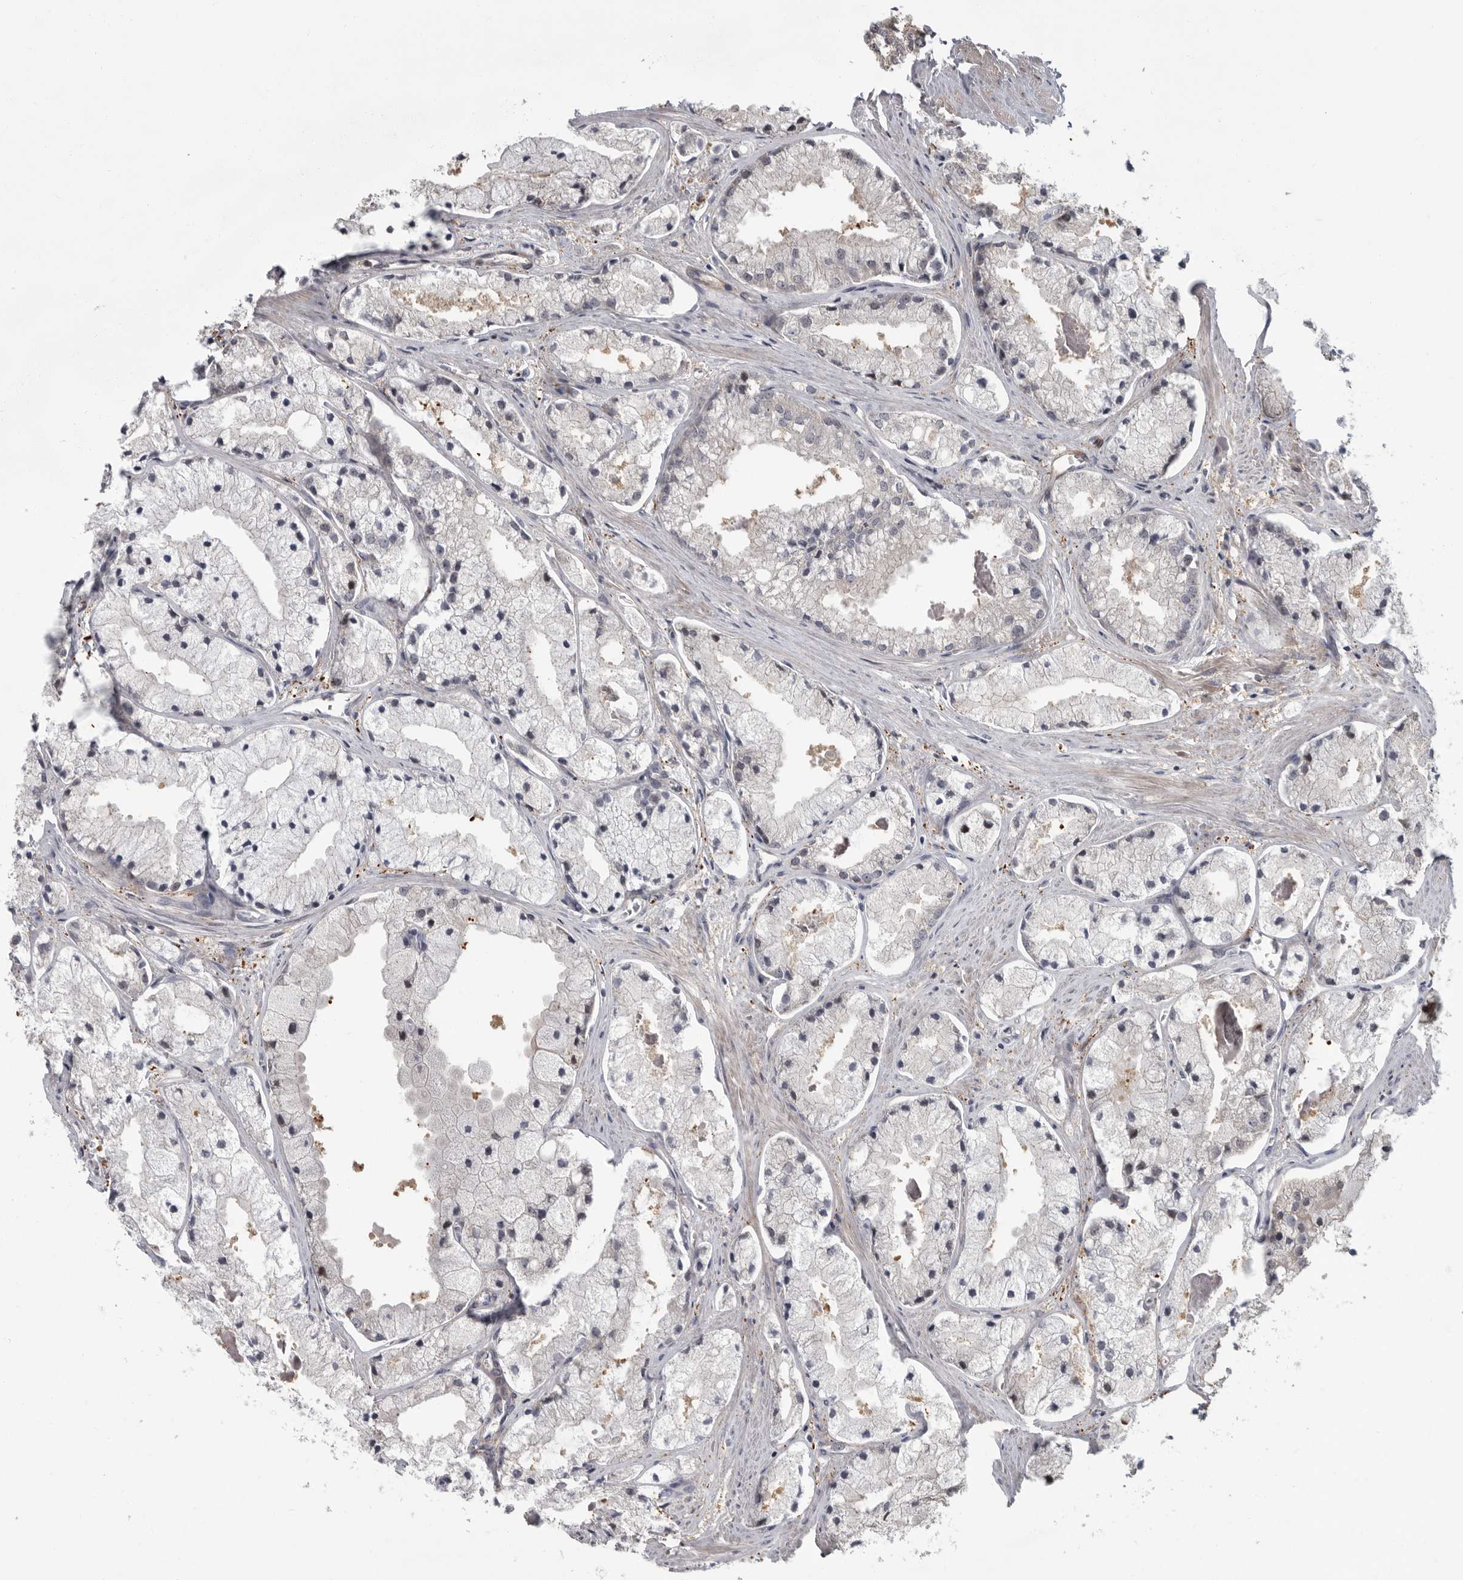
{"staining": {"intensity": "negative", "quantity": "none", "location": "none"}, "tissue": "prostate cancer", "cell_type": "Tumor cells", "image_type": "cancer", "snomed": [{"axis": "morphology", "description": "Adenocarcinoma, High grade"}, {"axis": "topography", "description": "Prostate"}], "caption": "Immunohistochemistry of human adenocarcinoma (high-grade) (prostate) reveals no expression in tumor cells.", "gene": "PDE7A", "patient": {"sex": "male", "age": 50}}